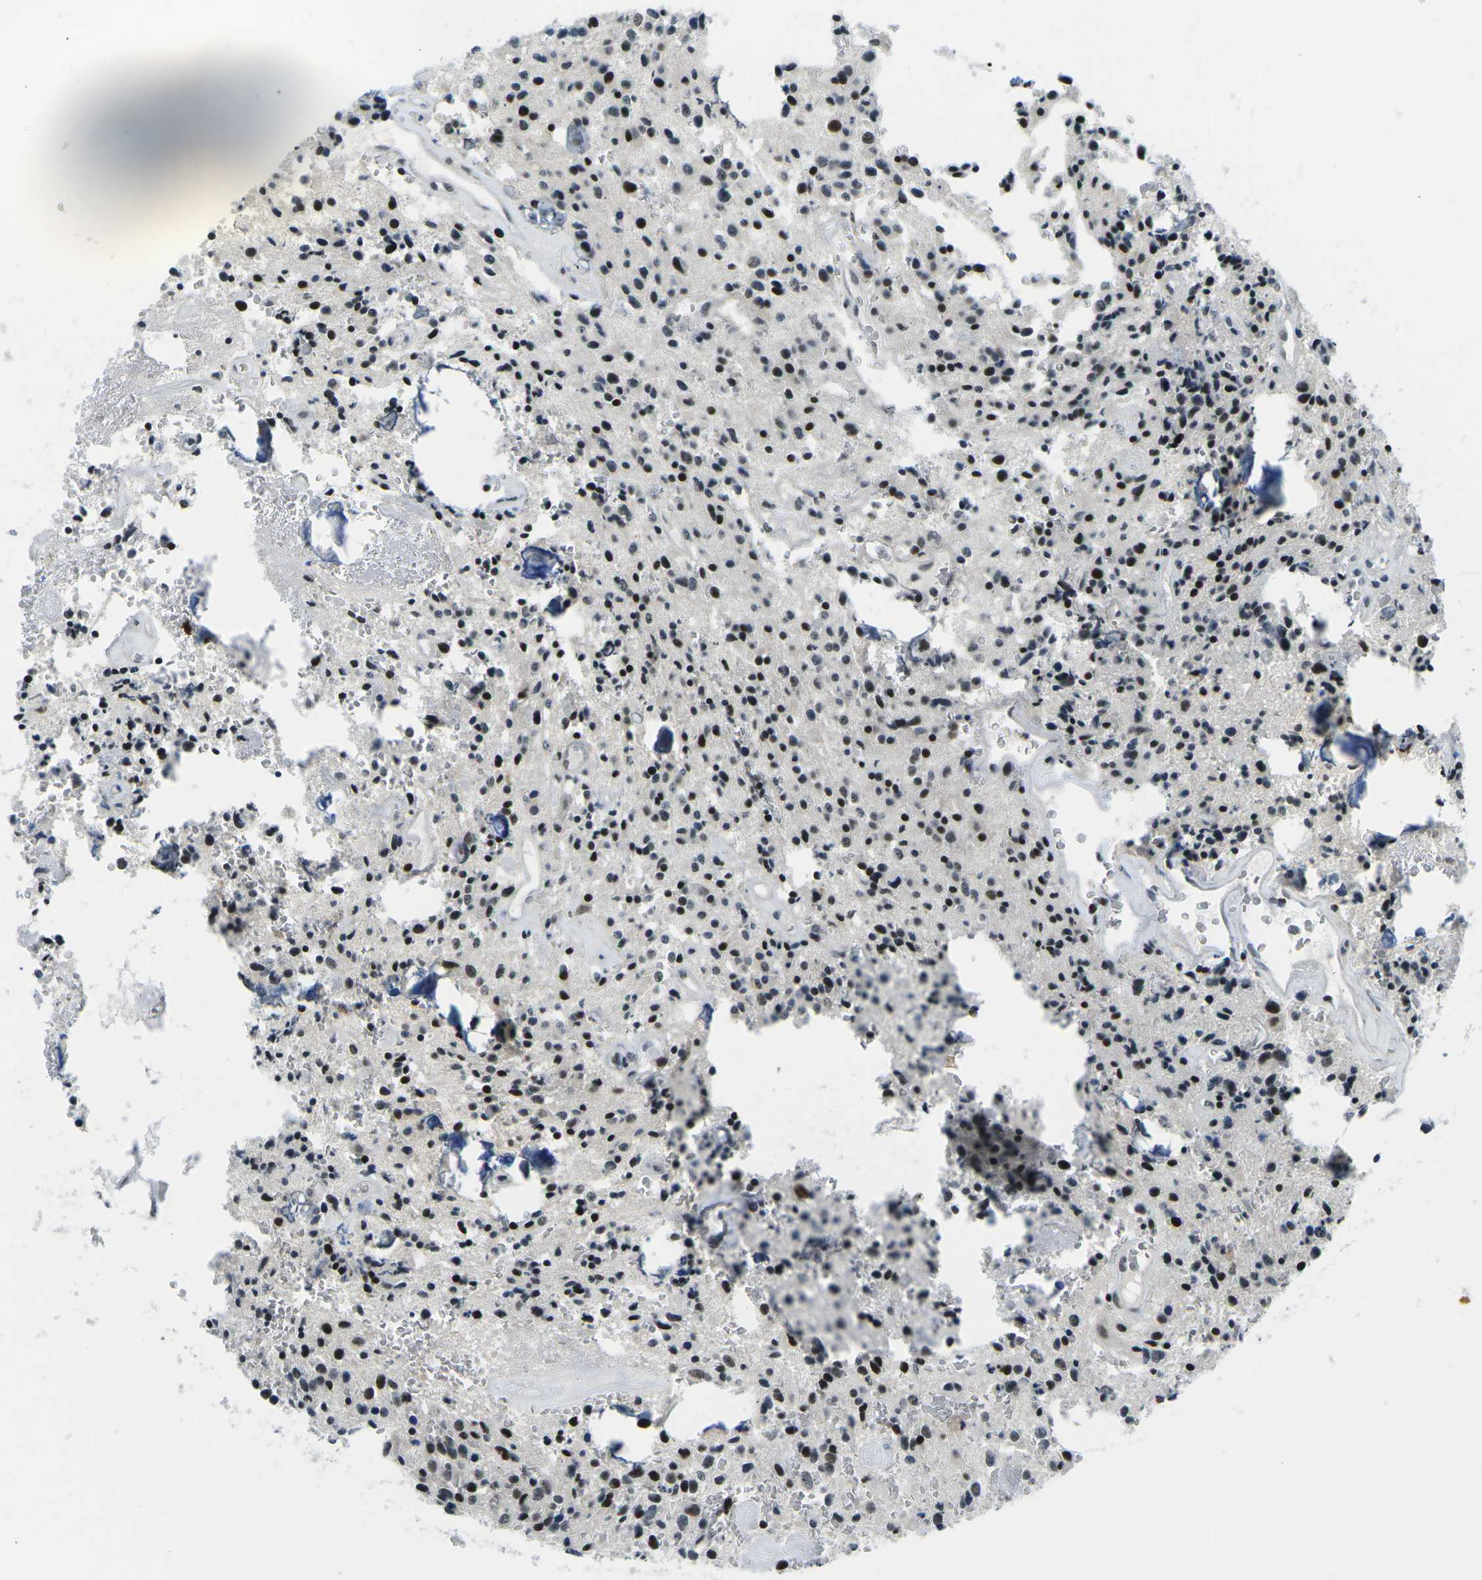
{"staining": {"intensity": "strong", "quantity": "25%-75%", "location": "nuclear"}, "tissue": "glioma", "cell_type": "Tumor cells", "image_type": "cancer", "snomed": [{"axis": "morphology", "description": "Glioma, malignant, Low grade"}, {"axis": "topography", "description": "Brain"}], "caption": "Immunohistochemistry of human malignant low-grade glioma exhibits high levels of strong nuclear expression in approximately 25%-75% of tumor cells.", "gene": "PRPF8", "patient": {"sex": "male", "age": 58}}